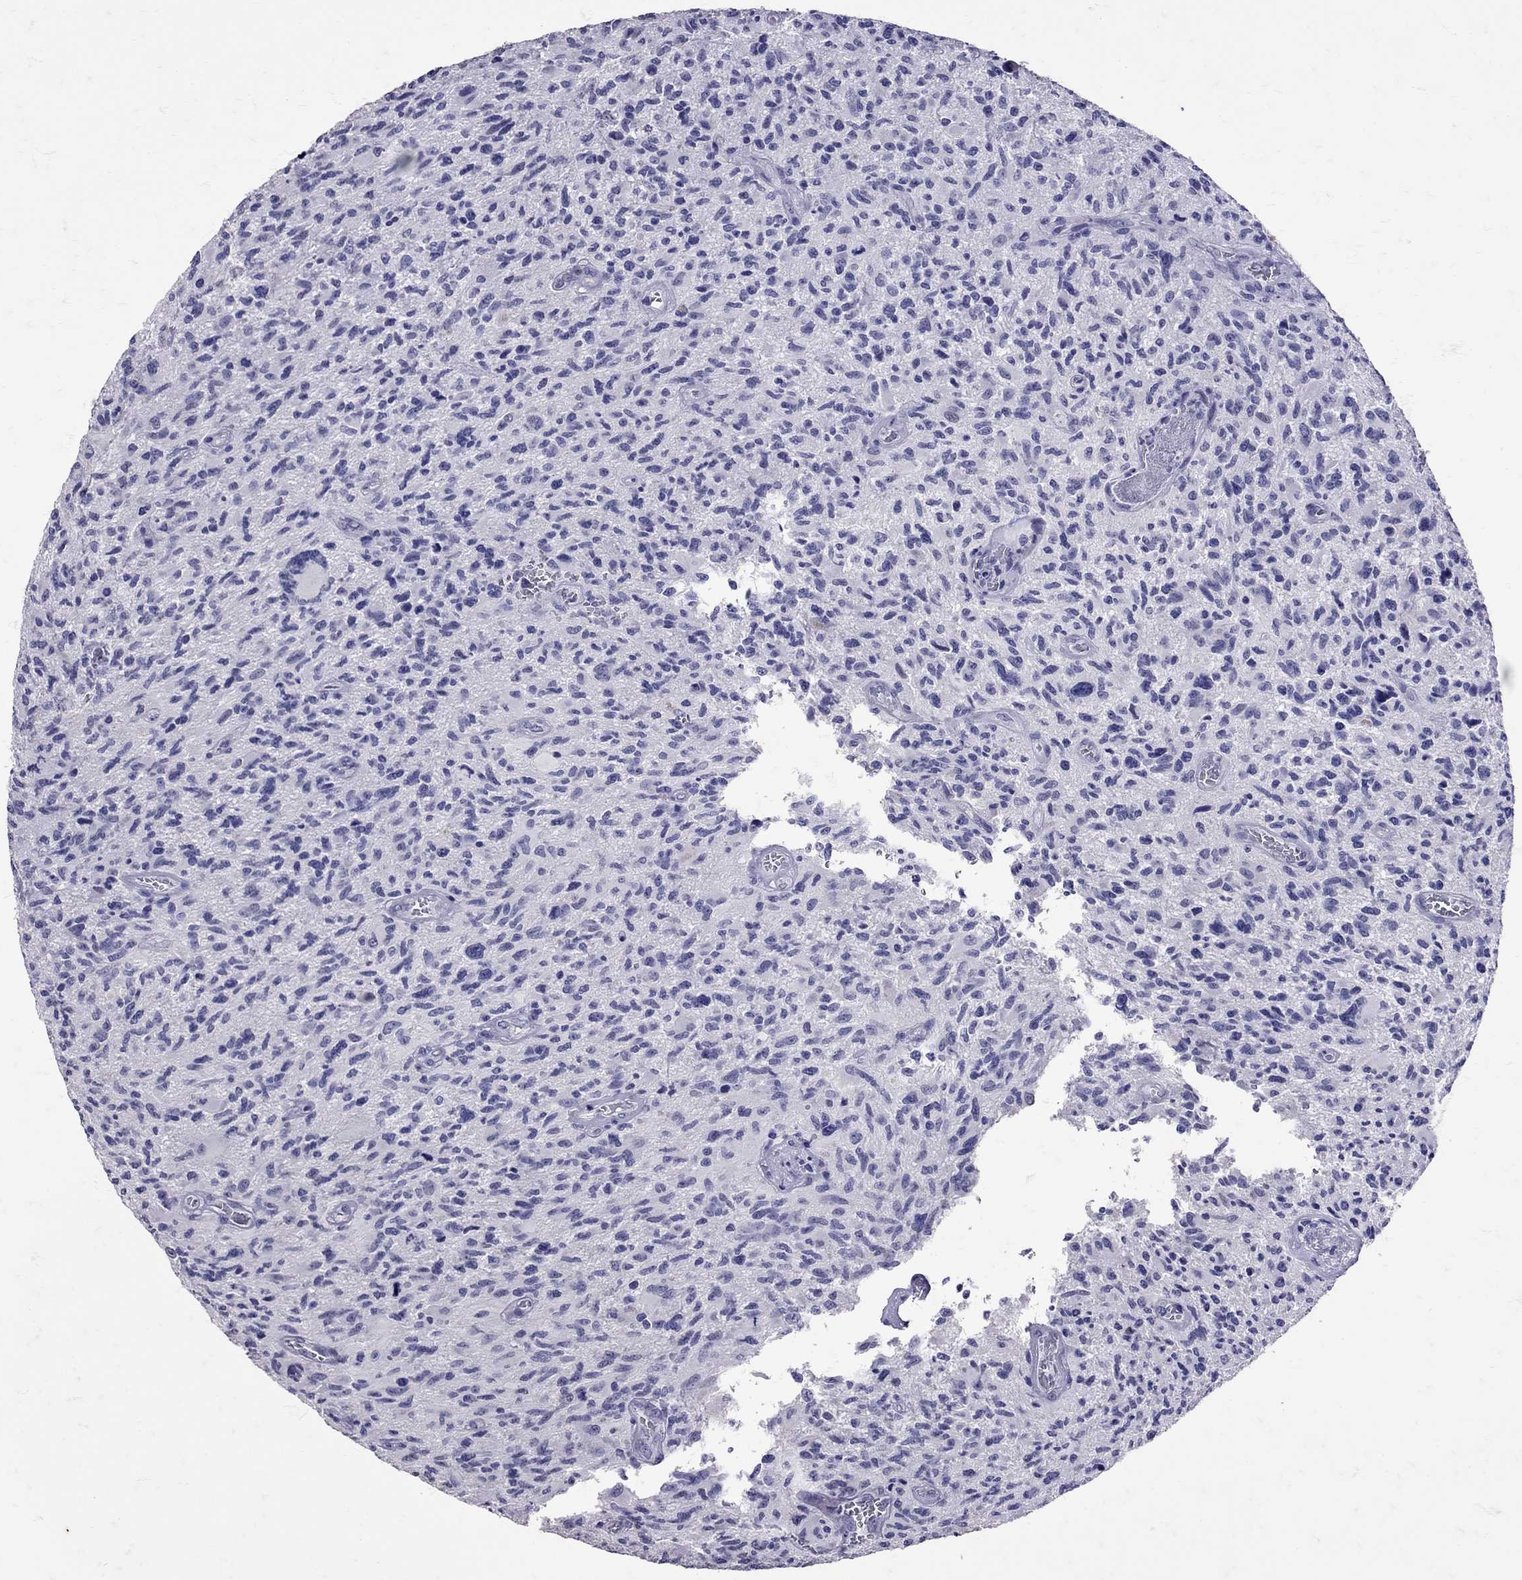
{"staining": {"intensity": "negative", "quantity": "none", "location": "none"}, "tissue": "glioma", "cell_type": "Tumor cells", "image_type": "cancer", "snomed": [{"axis": "morphology", "description": "Glioma, malignant, NOS"}, {"axis": "morphology", "description": "Glioma, malignant, High grade"}, {"axis": "topography", "description": "Brain"}], "caption": "High magnification brightfield microscopy of malignant glioma (high-grade) stained with DAB (3,3'-diaminobenzidine) (brown) and counterstained with hematoxylin (blue): tumor cells show no significant staining.", "gene": "SST", "patient": {"sex": "female", "age": 71}}